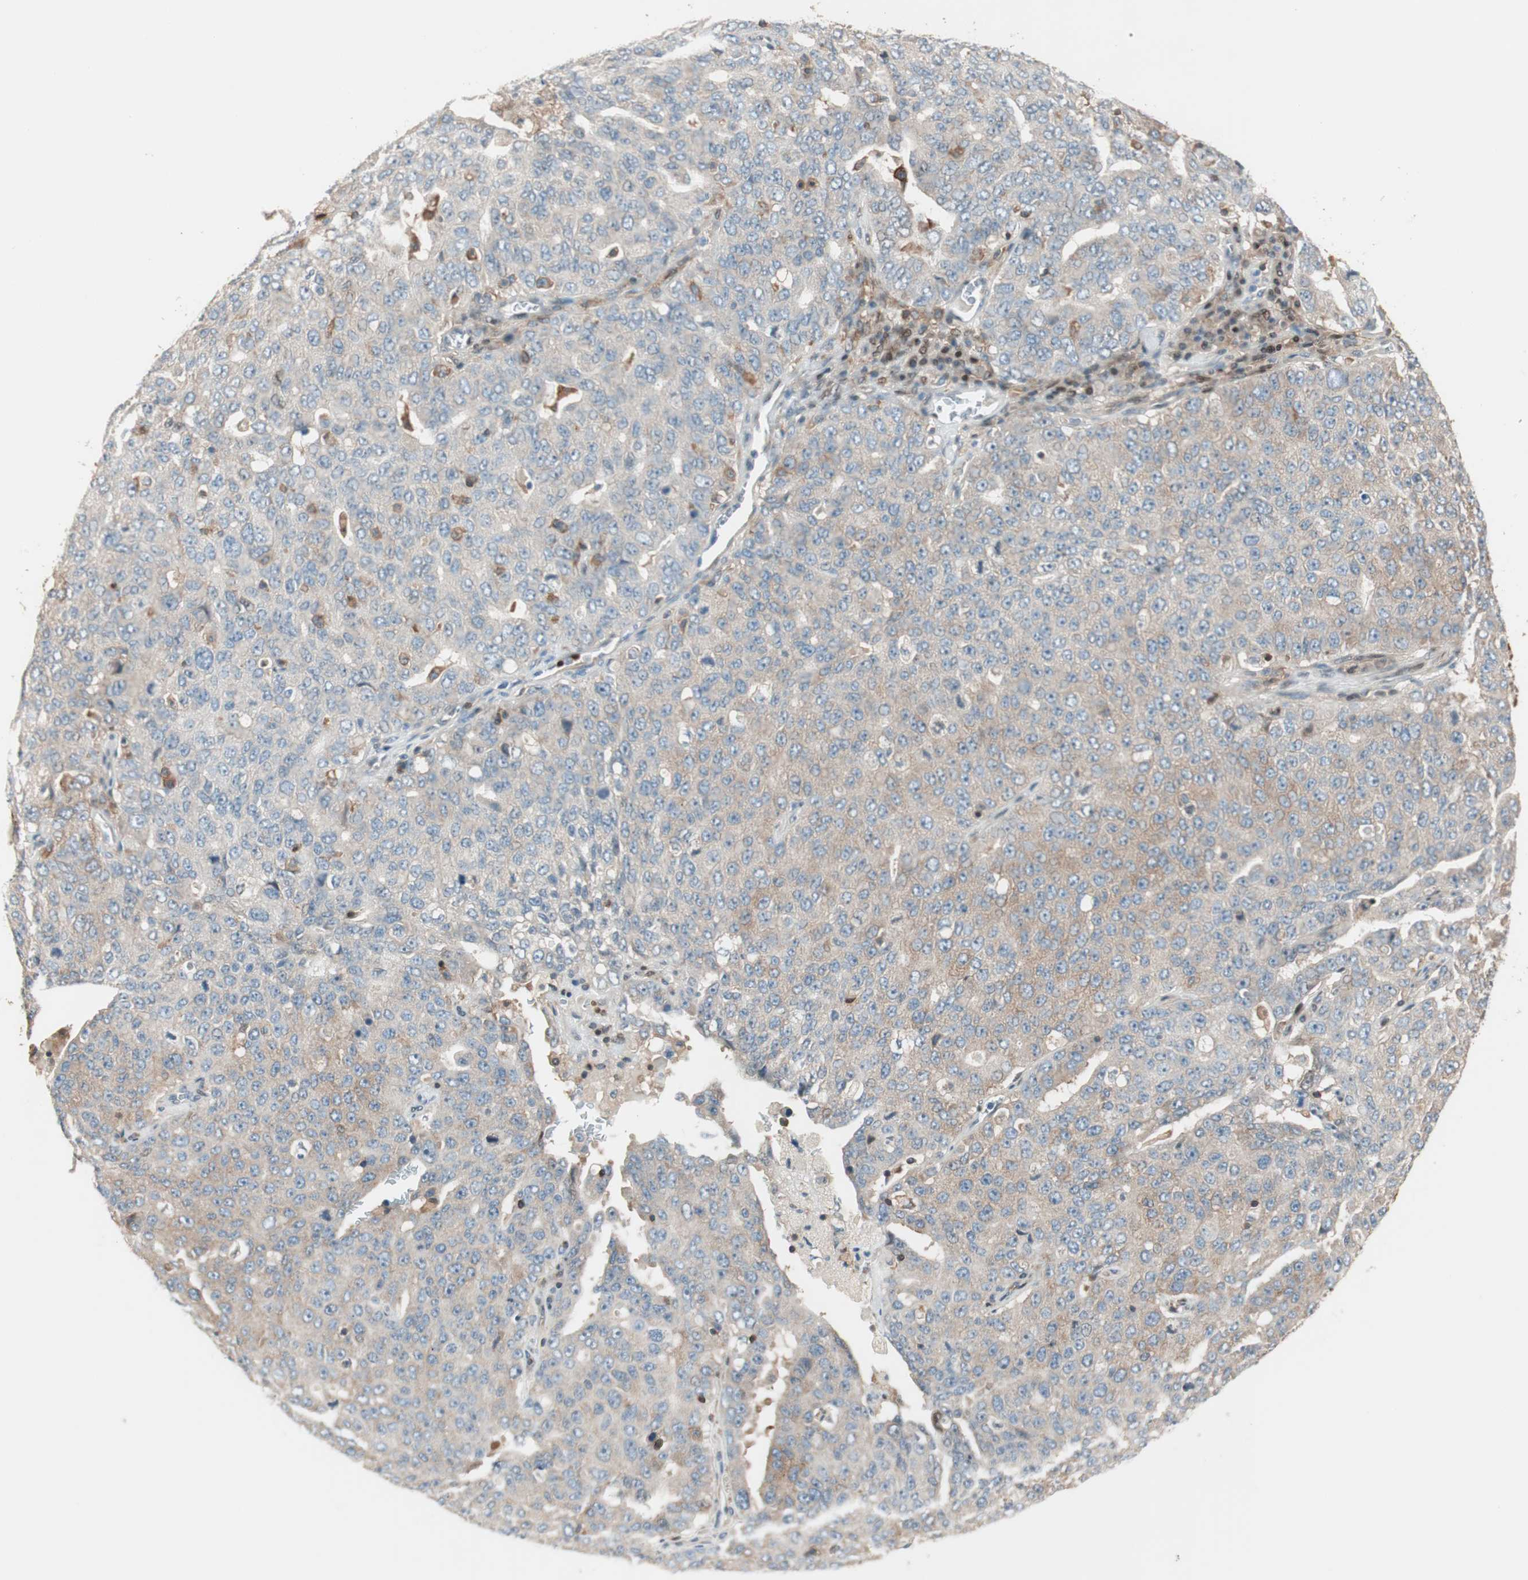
{"staining": {"intensity": "weak", "quantity": ">75%", "location": "cytoplasmic/membranous"}, "tissue": "ovarian cancer", "cell_type": "Tumor cells", "image_type": "cancer", "snomed": [{"axis": "morphology", "description": "Carcinoma, endometroid"}, {"axis": "topography", "description": "Ovary"}], "caption": "A photomicrograph of ovarian endometroid carcinoma stained for a protein exhibits weak cytoplasmic/membranous brown staining in tumor cells.", "gene": "BIN1", "patient": {"sex": "female", "age": 62}}